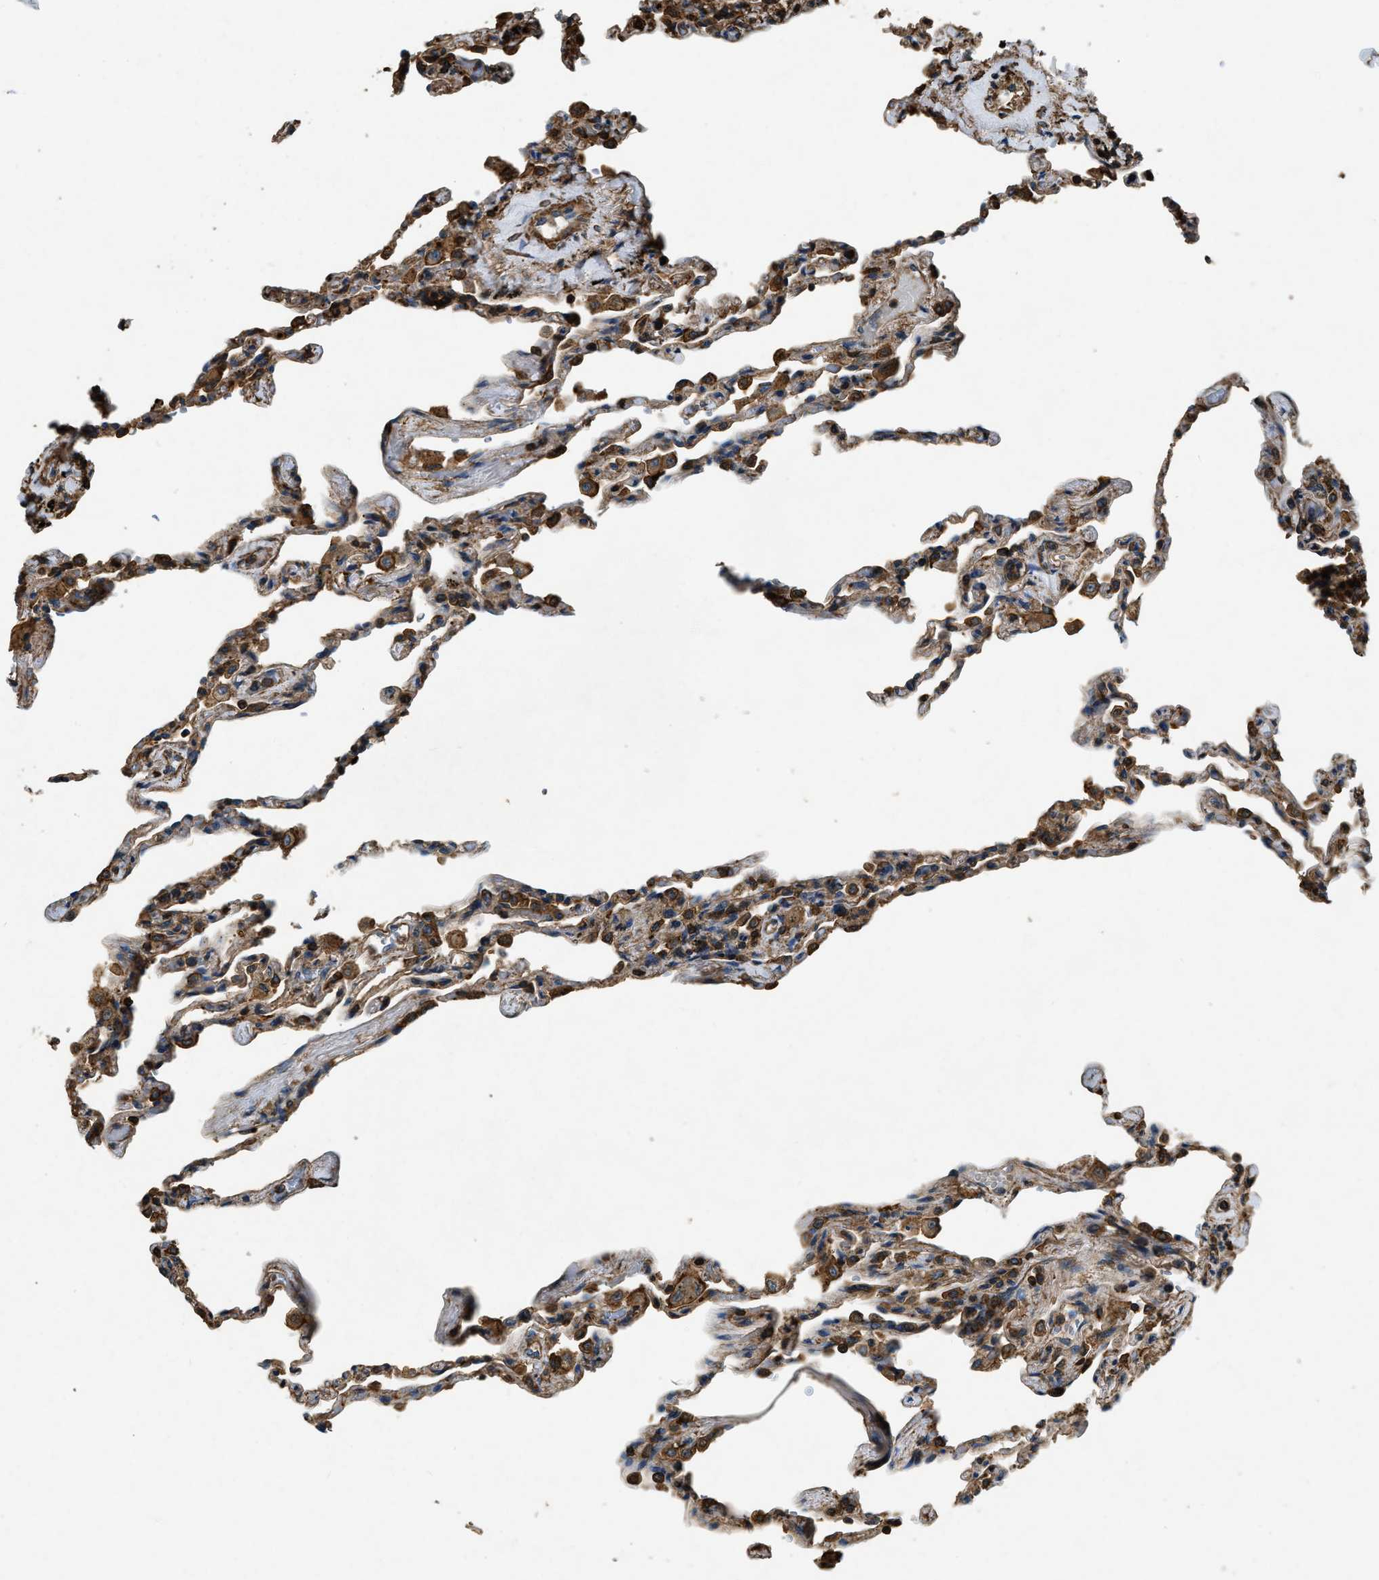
{"staining": {"intensity": "moderate", "quantity": ">75%", "location": "cytoplasmic/membranous,nuclear"}, "tissue": "lung", "cell_type": "Alveolar cells", "image_type": "normal", "snomed": [{"axis": "morphology", "description": "Normal tissue, NOS"}, {"axis": "topography", "description": "Lung"}], "caption": "A photomicrograph showing moderate cytoplasmic/membranous,nuclear staining in approximately >75% of alveolar cells in benign lung, as visualized by brown immunohistochemical staining.", "gene": "YARS1", "patient": {"sex": "male", "age": 59}}